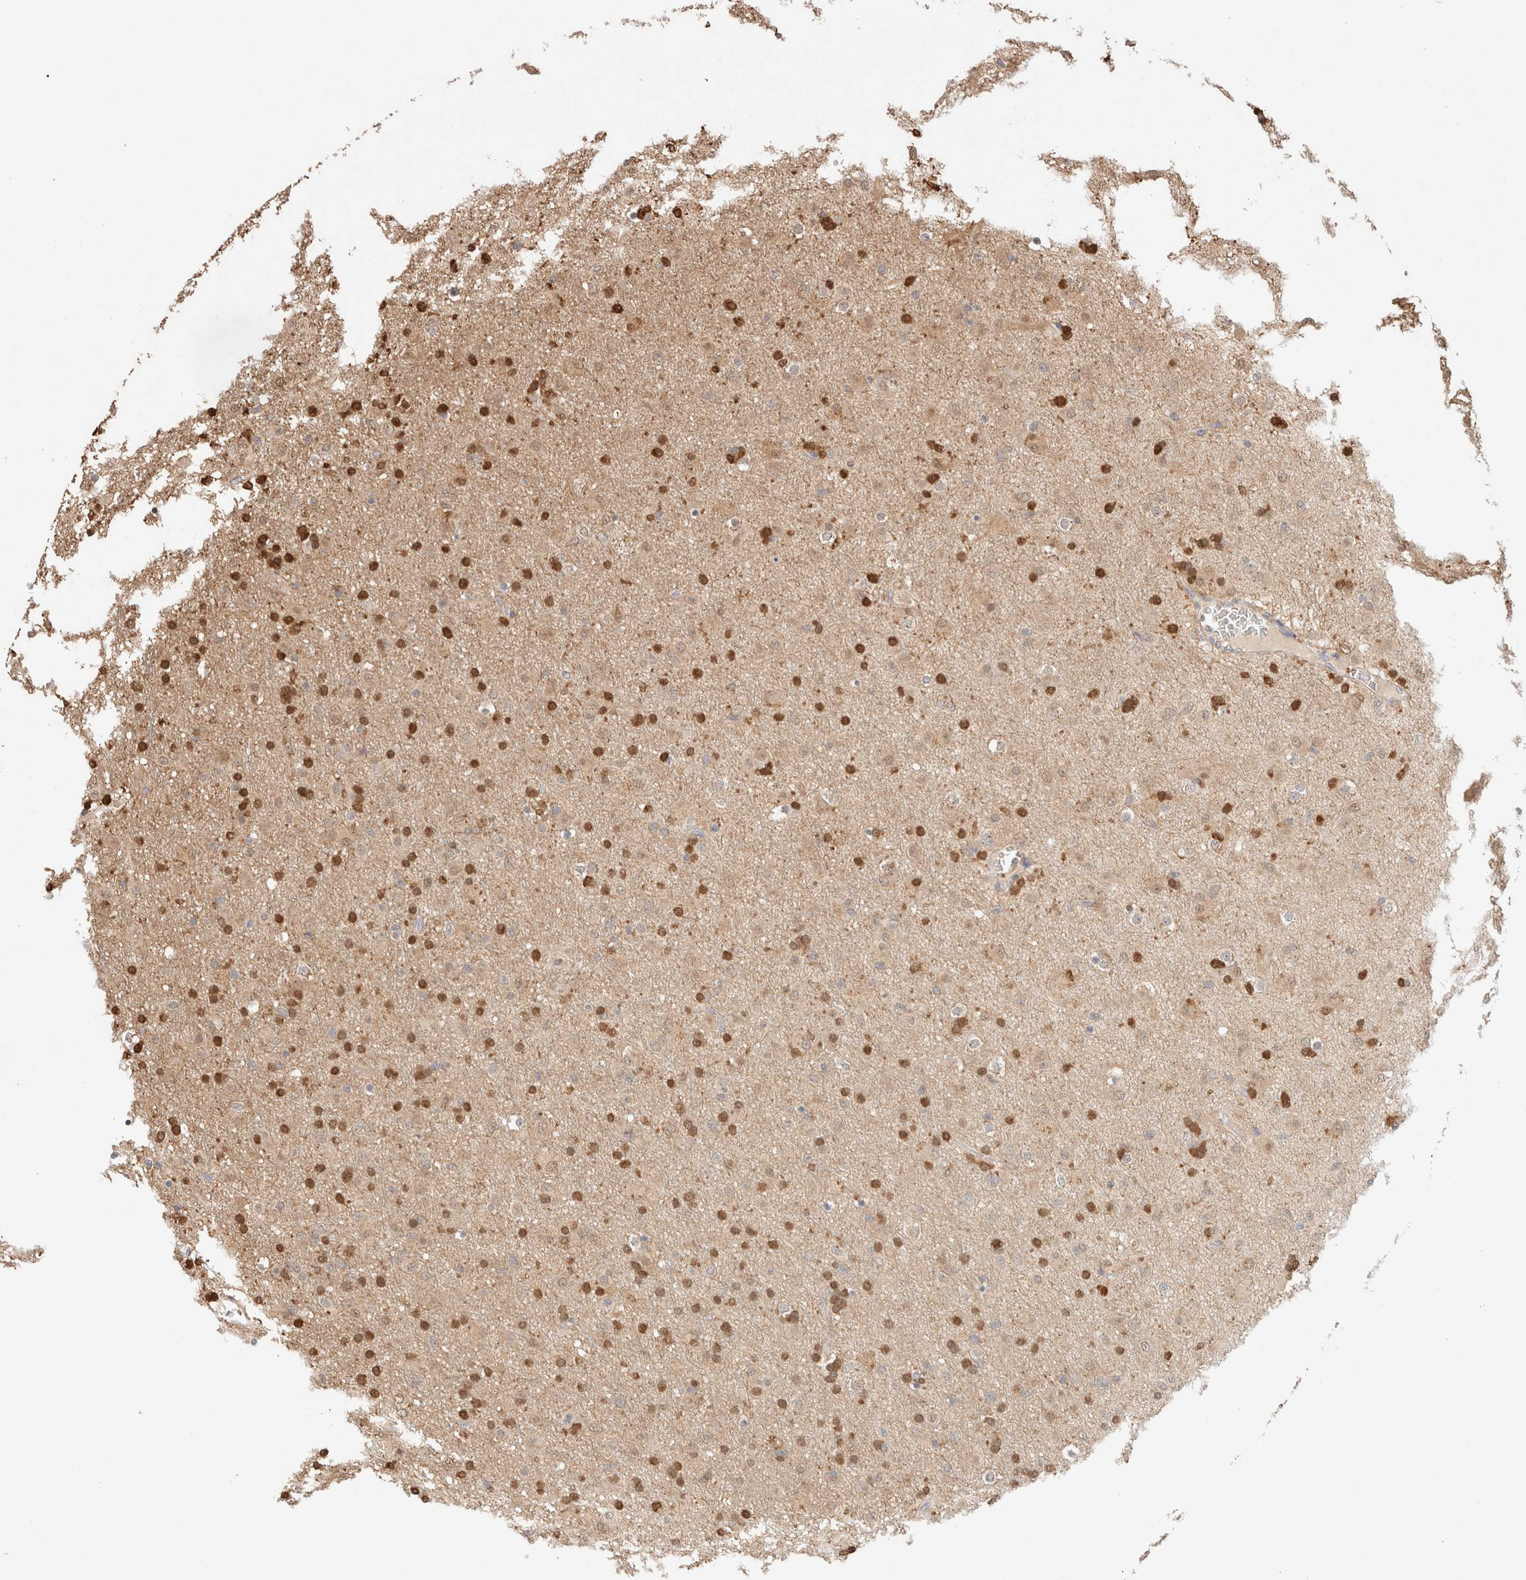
{"staining": {"intensity": "moderate", "quantity": ">75%", "location": "nuclear"}, "tissue": "glioma", "cell_type": "Tumor cells", "image_type": "cancer", "snomed": [{"axis": "morphology", "description": "Glioma, malignant, Low grade"}, {"axis": "topography", "description": "Brain"}], "caption": "An immunohistochemistry (IHC) micrograph of tumor tissue is shown. Protein staining in brown highlights moderate nuclear positivity in malignant glioma (low-grade) within tumor cells. The staining is performed using DAB brown chromogen to label protein expression. The nuclei are counter-stained blue using hematoxylin.", "gene": "CA13", "patient": {"sex": "male", "age": 65}}